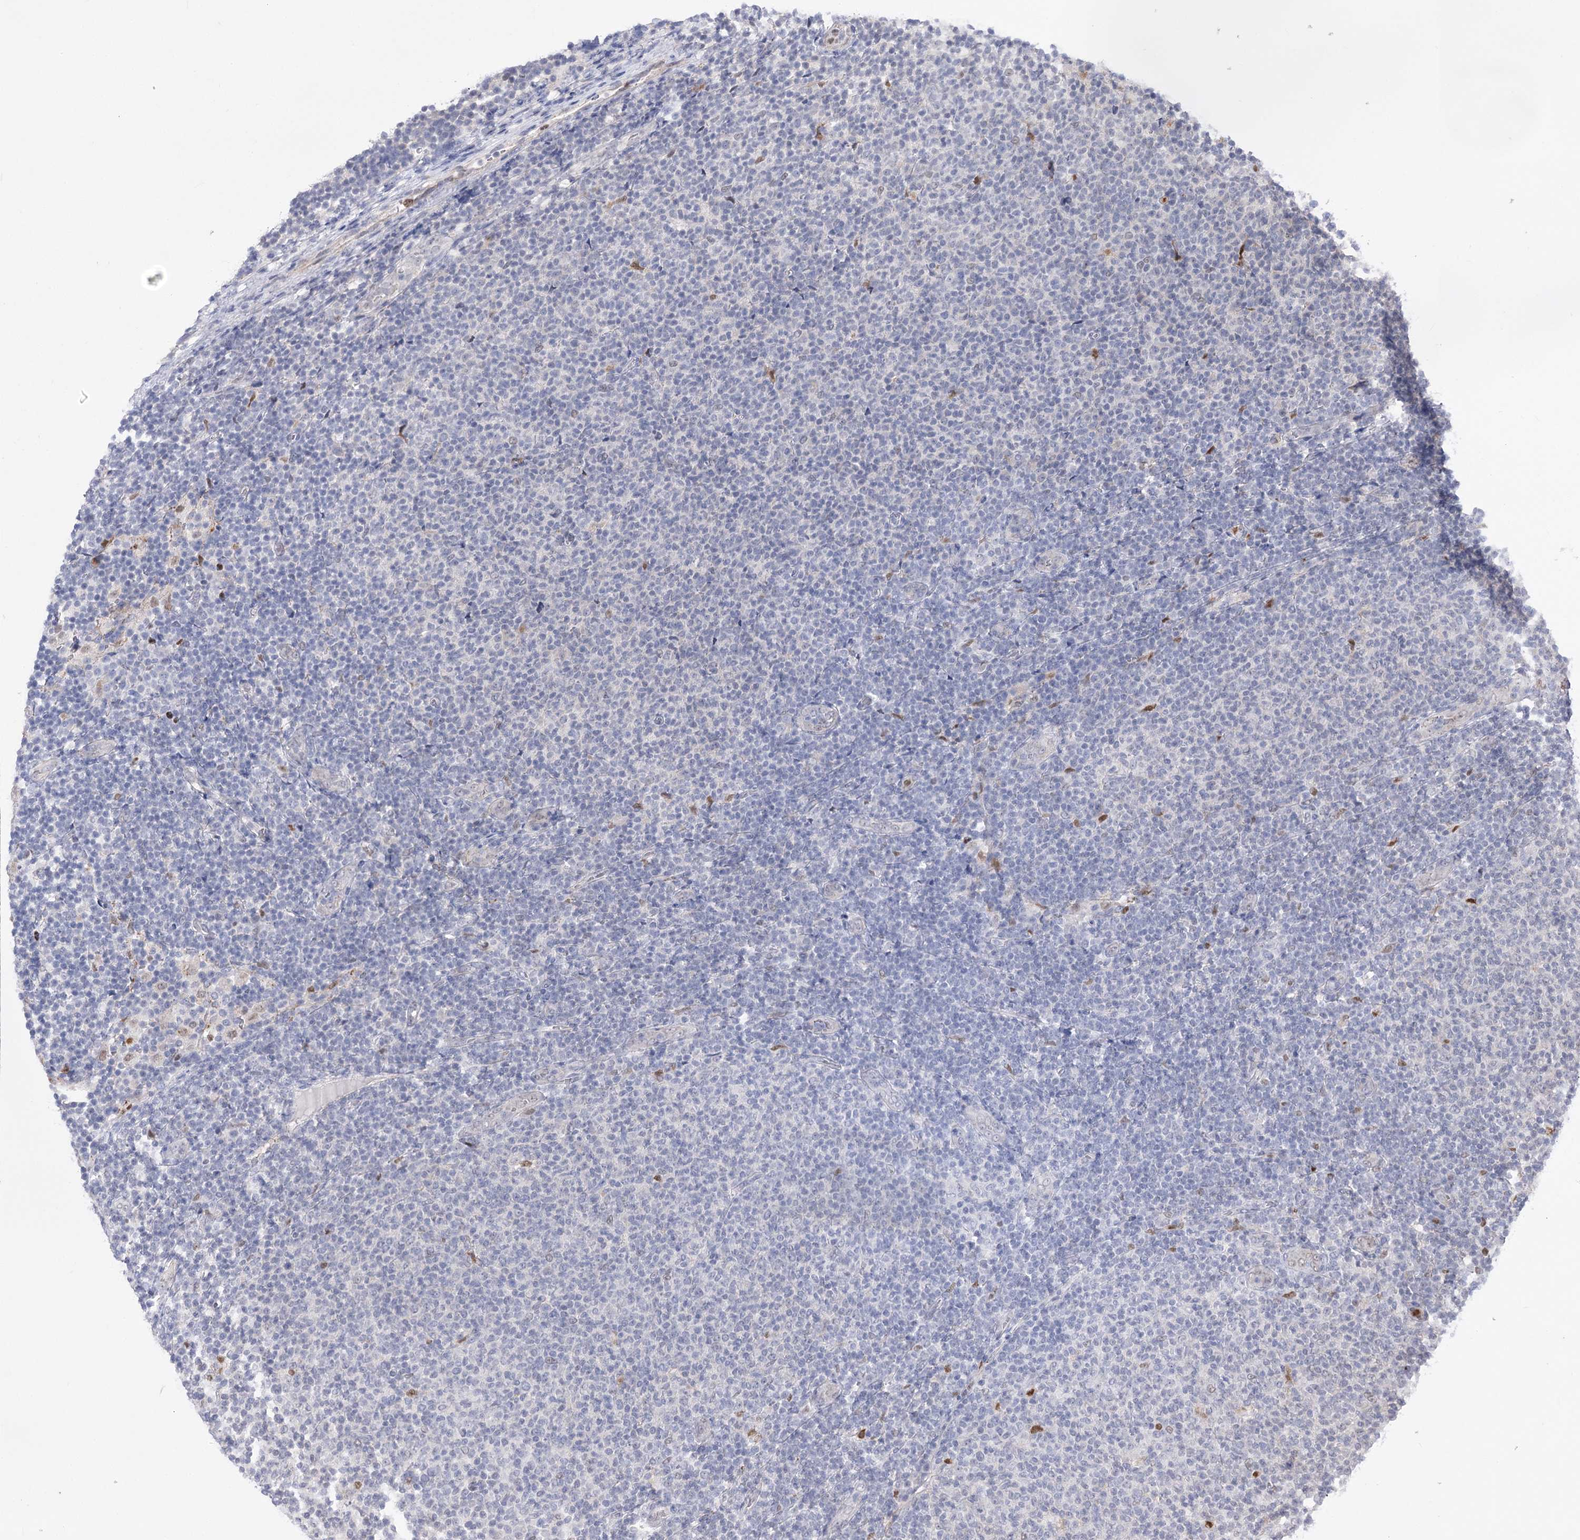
{"staining": {"intensity": "negative", "quantity": "none", "location": "none"}, "tissue": "lymphoma", "cell_type": "Tumor cells", "image_type": "cancer", "snomed": [{"axis": "morphology", "description": "Malignant lymphoma, non-Hodgkin's type, Low grade"}, {"axis": "topography", "description": "Lymph node"}], "caption": "A micrograph of human lymphoma is negative for staining in tumor cells.", "gene": "SIAE", "patient": {"sex": "male", "age": 66}}